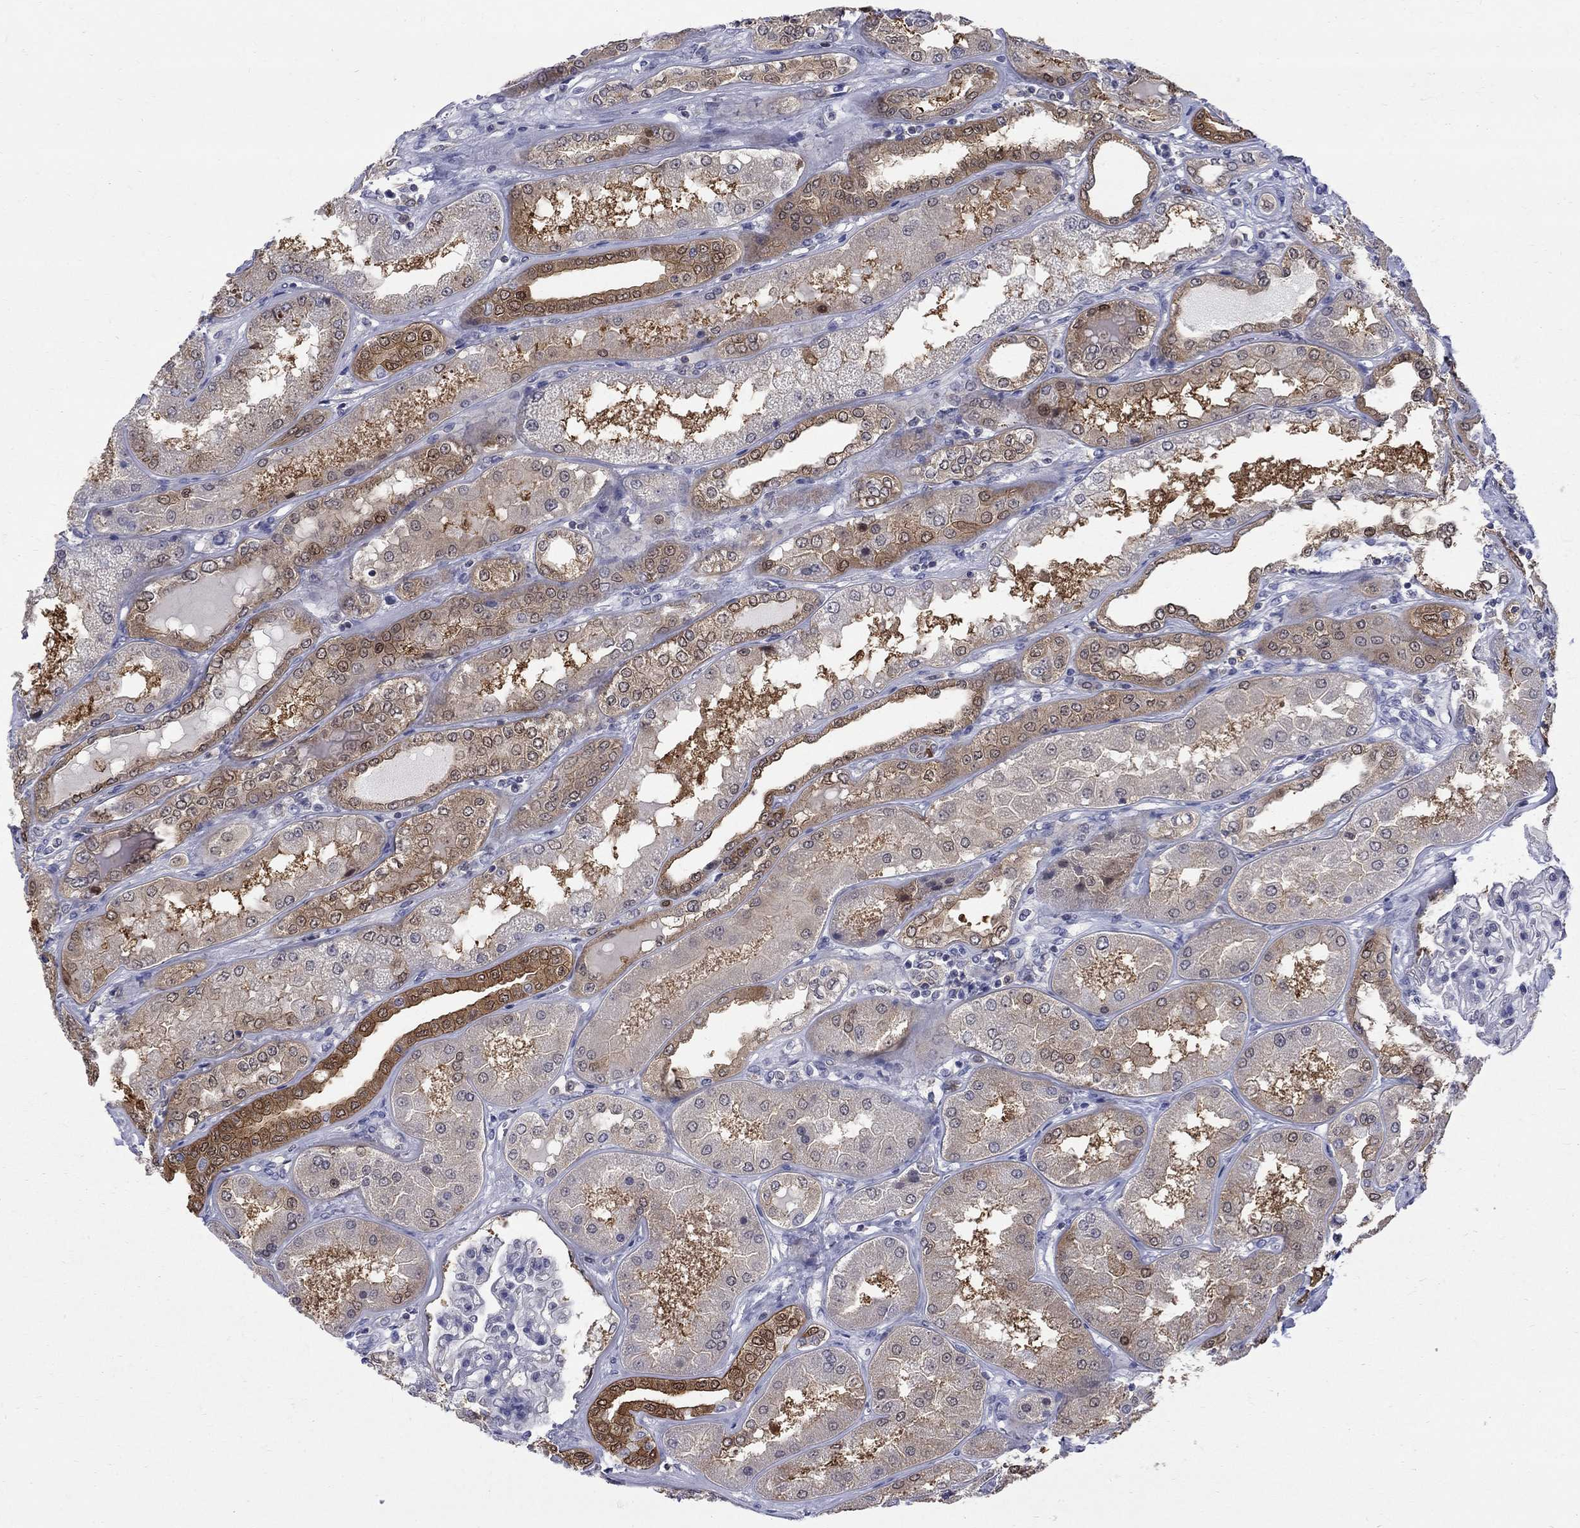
{"staining": {"intensity": "negative", "quantity": "none", "location": "none"}, "tissue": "kidney", "cell_type": "Cells in glomeruli", "image_type": "normal", "snomed": [{"axis": "morphology", "description": "Normal tissue, NOS"}, {"axis": "topography", "description": "Kidney"}], "caption": "The photomicrograph displays no staining of cells in glomeruli in unremarkable kidney.", "gene": "HKDC1", "patient": {"sex": "female", "age": 56}}